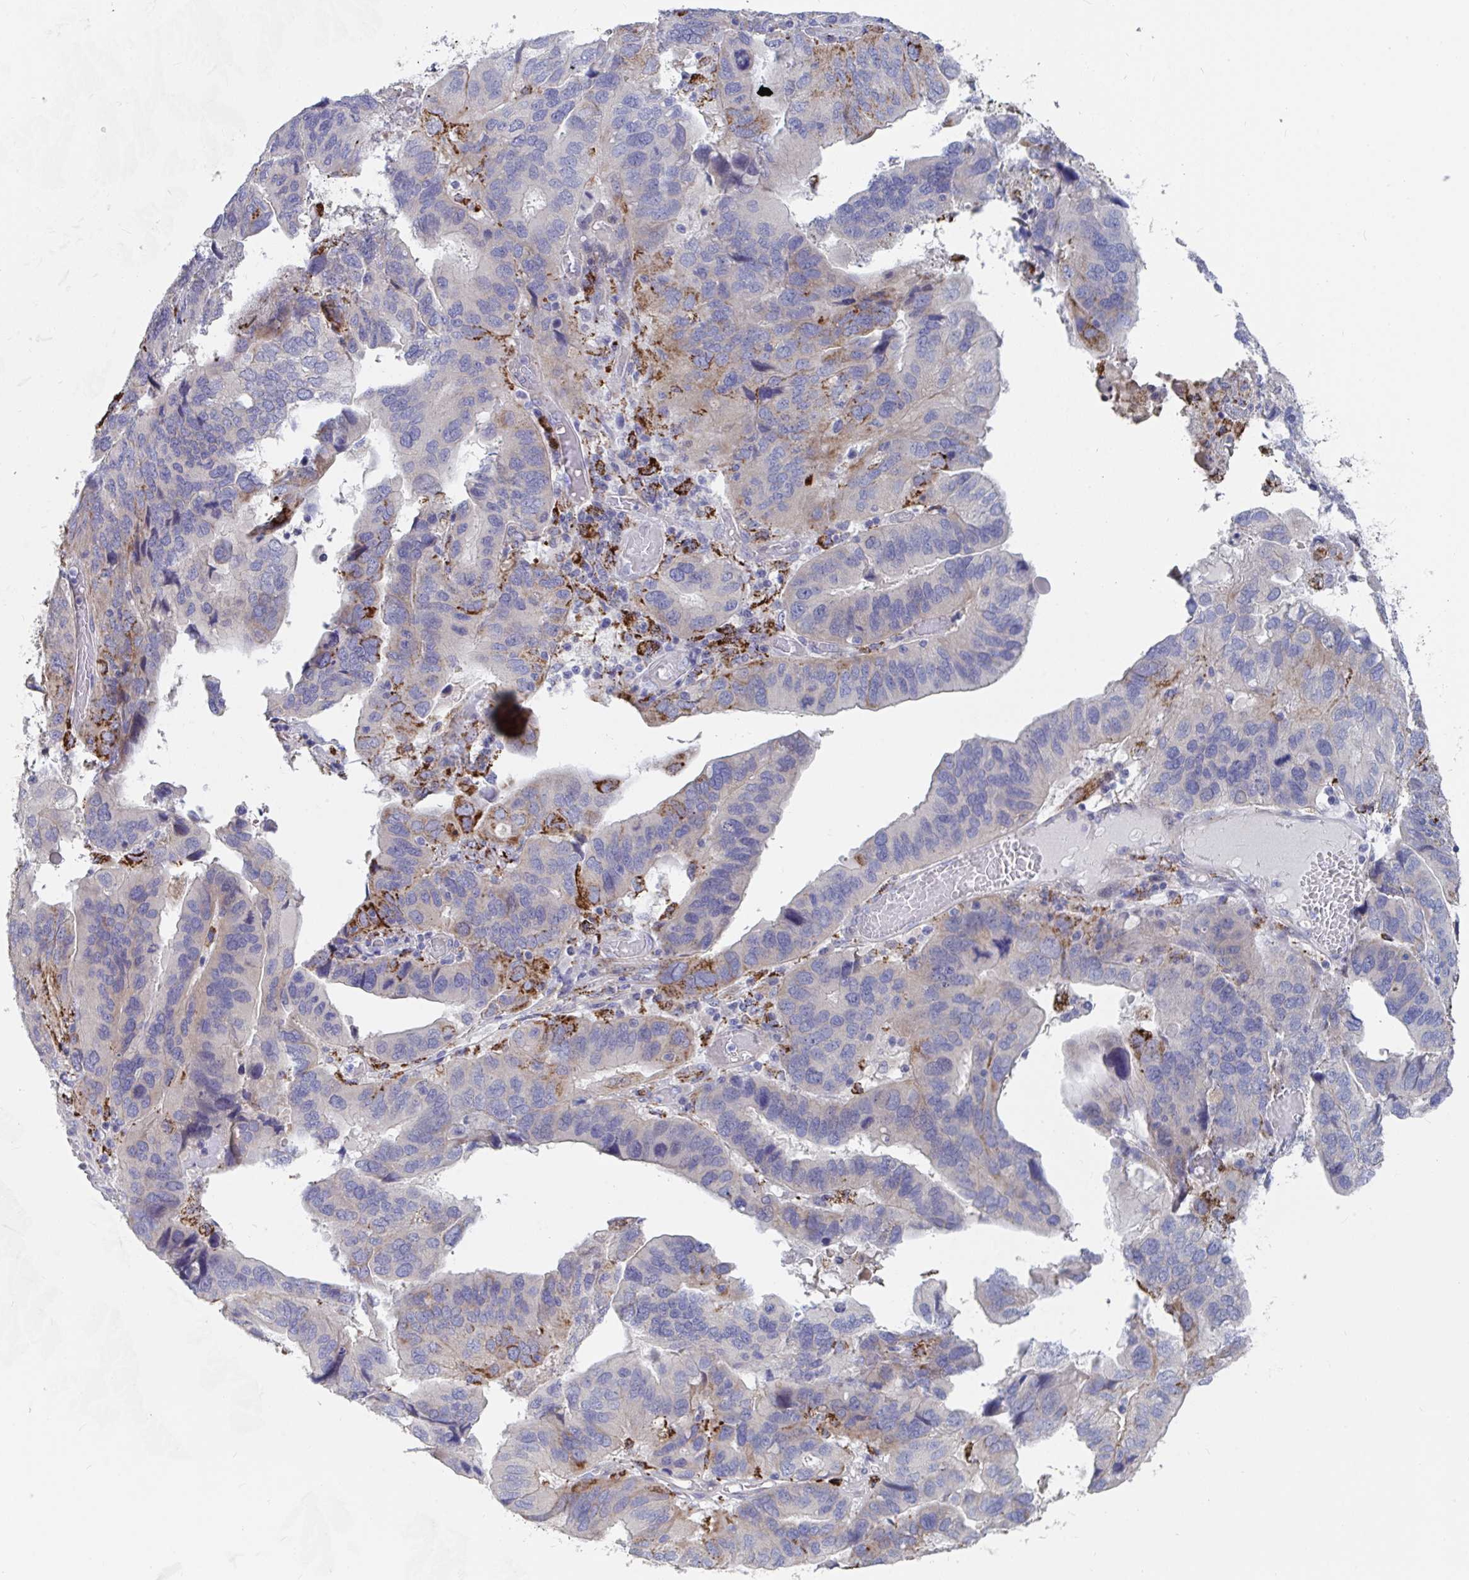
{"staining": {"intensity": "strong", "quantity": "<25%", "location": "cytoplasmic/membranous"}, "tissue": "ovarian cancer", "cell_type": "Tumor cells", "image_type": "cancer", "snomed": [{"axis": "morphology", "description": "Cystadenocarcinoma, serous, NOS"}, {"axis": "topography", "description": "Ovary"}], "caption": "DAB immunohistochemical staining of human ovarian cancer shows strong cytoplasmic/membranous protein expression in about <25% of tumor cells. (DAB = brown stain, brightfield microscopy at high magnification).", "gene": "FAM156B", "patient": {"sex": "female", "age": 79}}